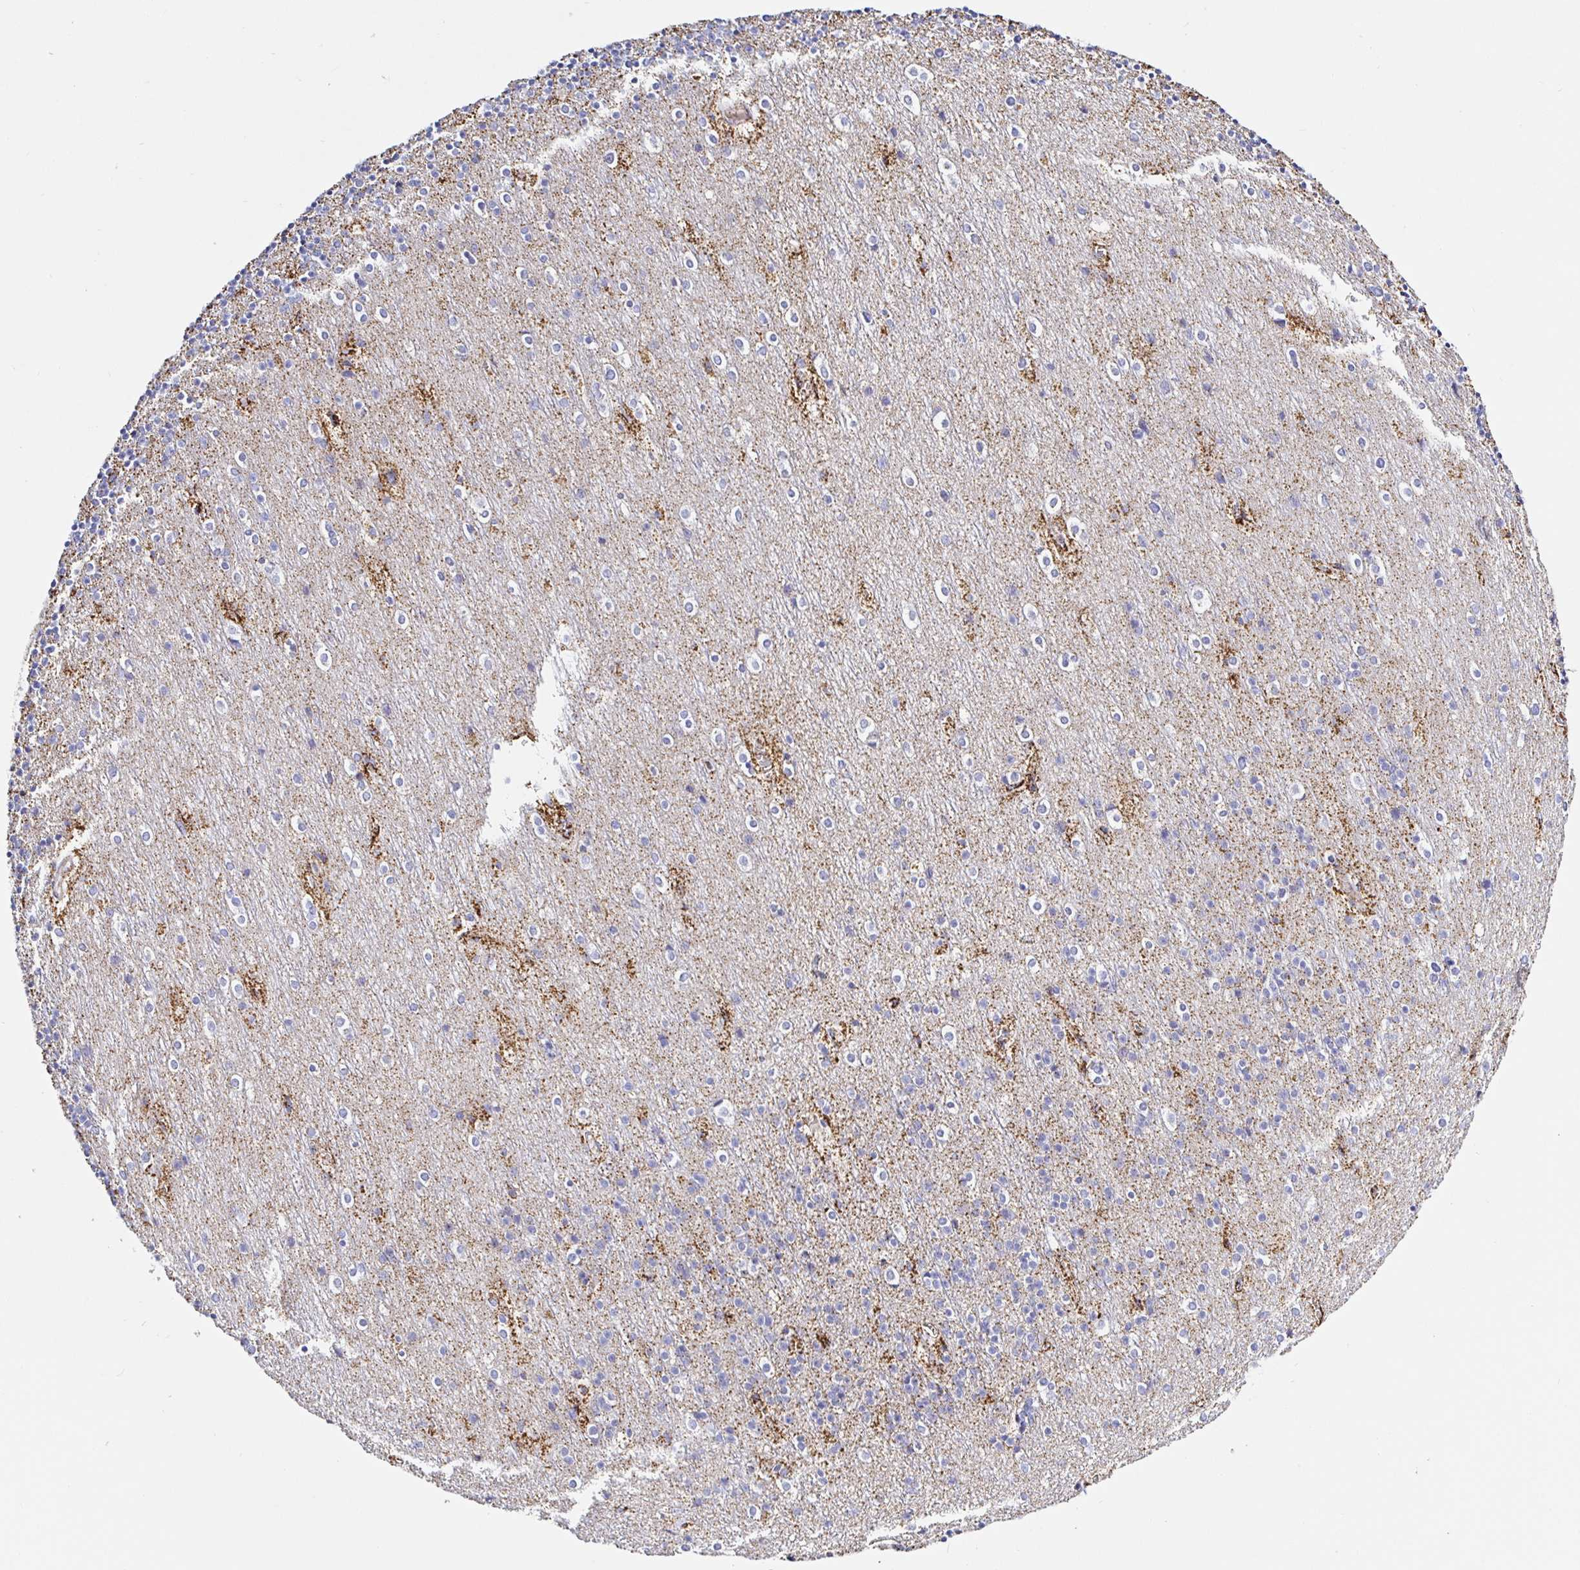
{"staining": {"intensity": "weak", "quantity": "<25%", "location": "cytoplasmic/membranous"}, "tissue": "cerebellum", "cell_type": "Cells in granular layer", "image_type": "normal", "snomed": [{"axis": "morphology", "description": "Normal tissue, NOS"}, {"axis": "topography", "description": "Cerebellum"}], "caption": "A high-resolution photomicrograph shows immunohistochemistry (IHC) staining of benign cerebellum, which exhibits no significant expression in cells in granular layer.", "gene": "MAOA", "patient": {"sex": "male", "age": 70}}